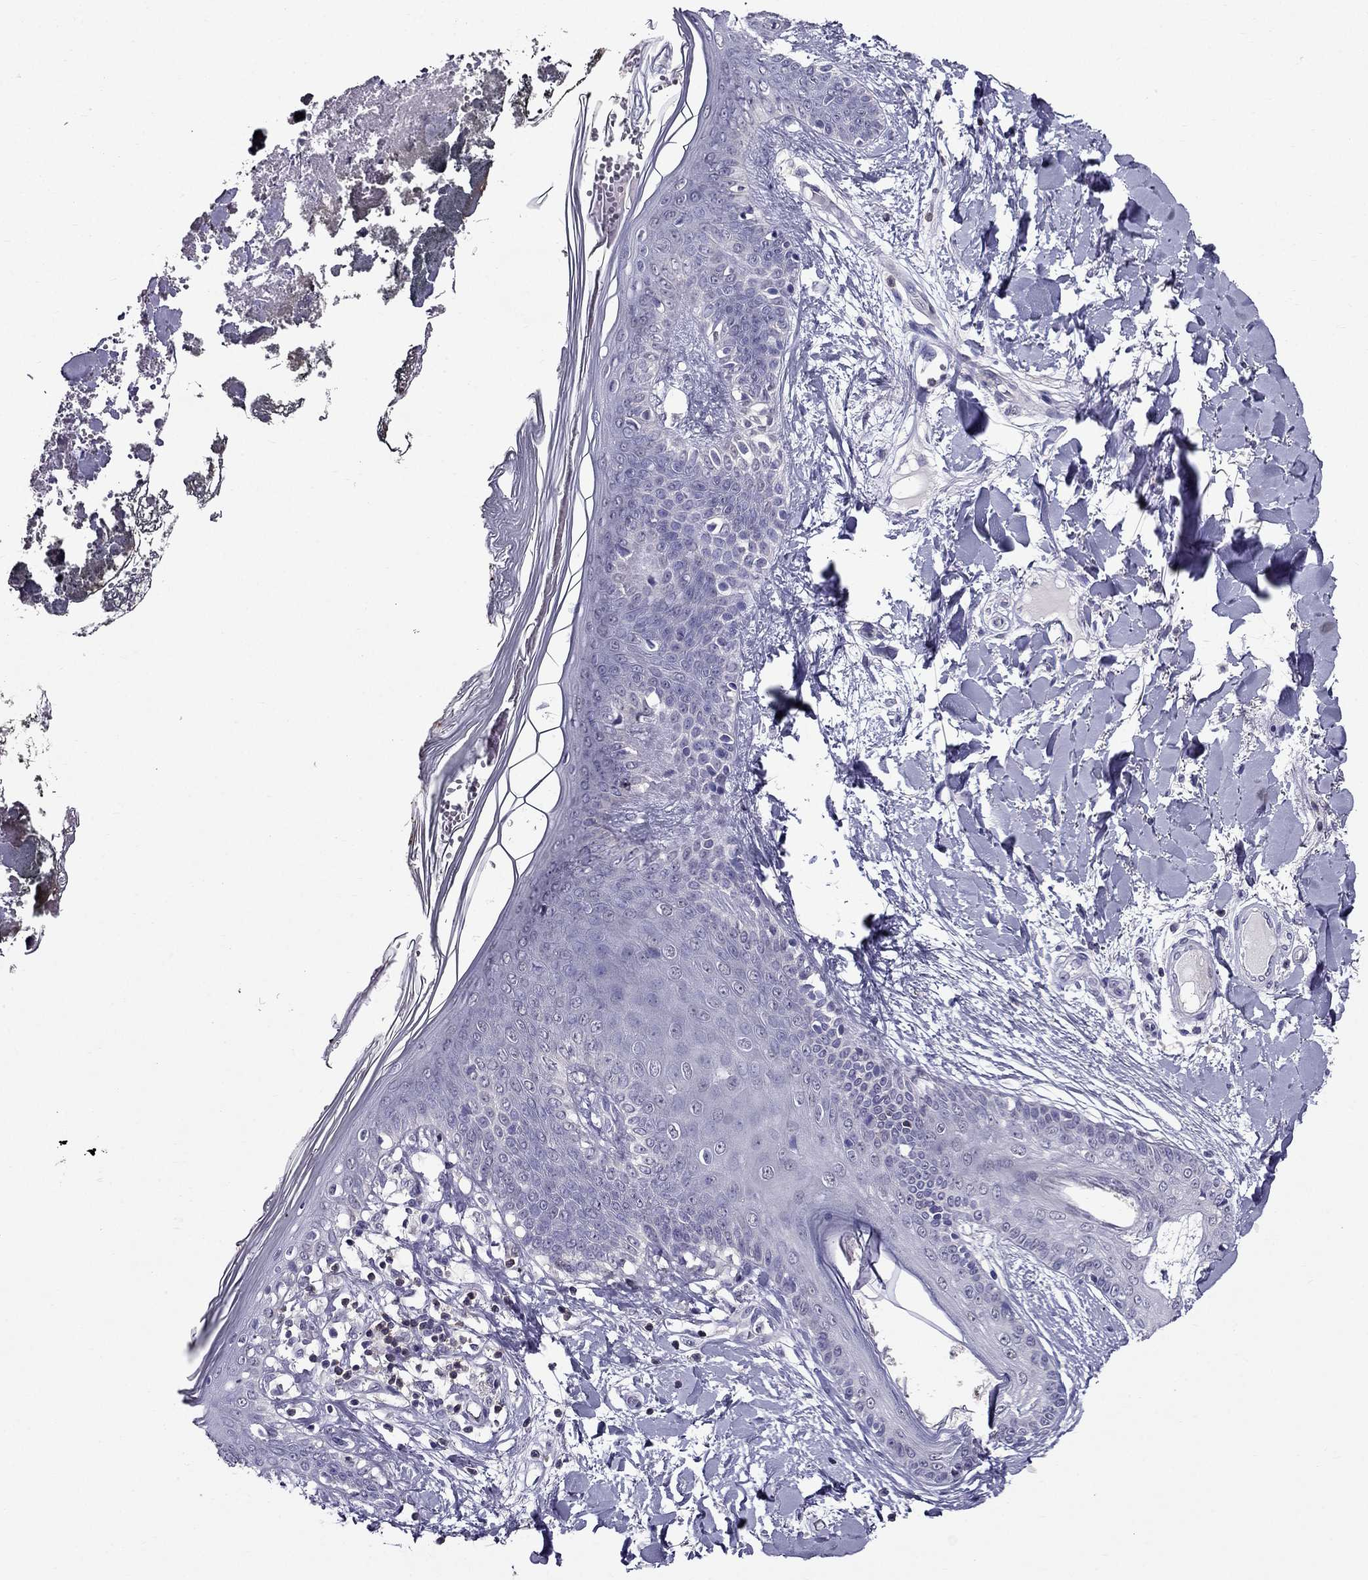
{"staining": {"intensity": "negative", "quantity": "none", "location": "none"}, "tissue": "skin", "cell_type": "Fibroblasts", "image_type": "normal", "snomed": [{"axis": "morphology", "description": "Normal tissue, NOS"}, {"axis": "topography", "description": "Skin"}], "caption": "Fibroblasts show no significant positivity in unremarkable skin. (Stains: DAB (3,3'-diaminobenzidine) immunohistochemistry (IHC) with hematoxylin counter stain, Microscopy: brightfield microscopy at high magnification).", "gene": "AAK1", "patient": {"sex": "female", "age": 34}}